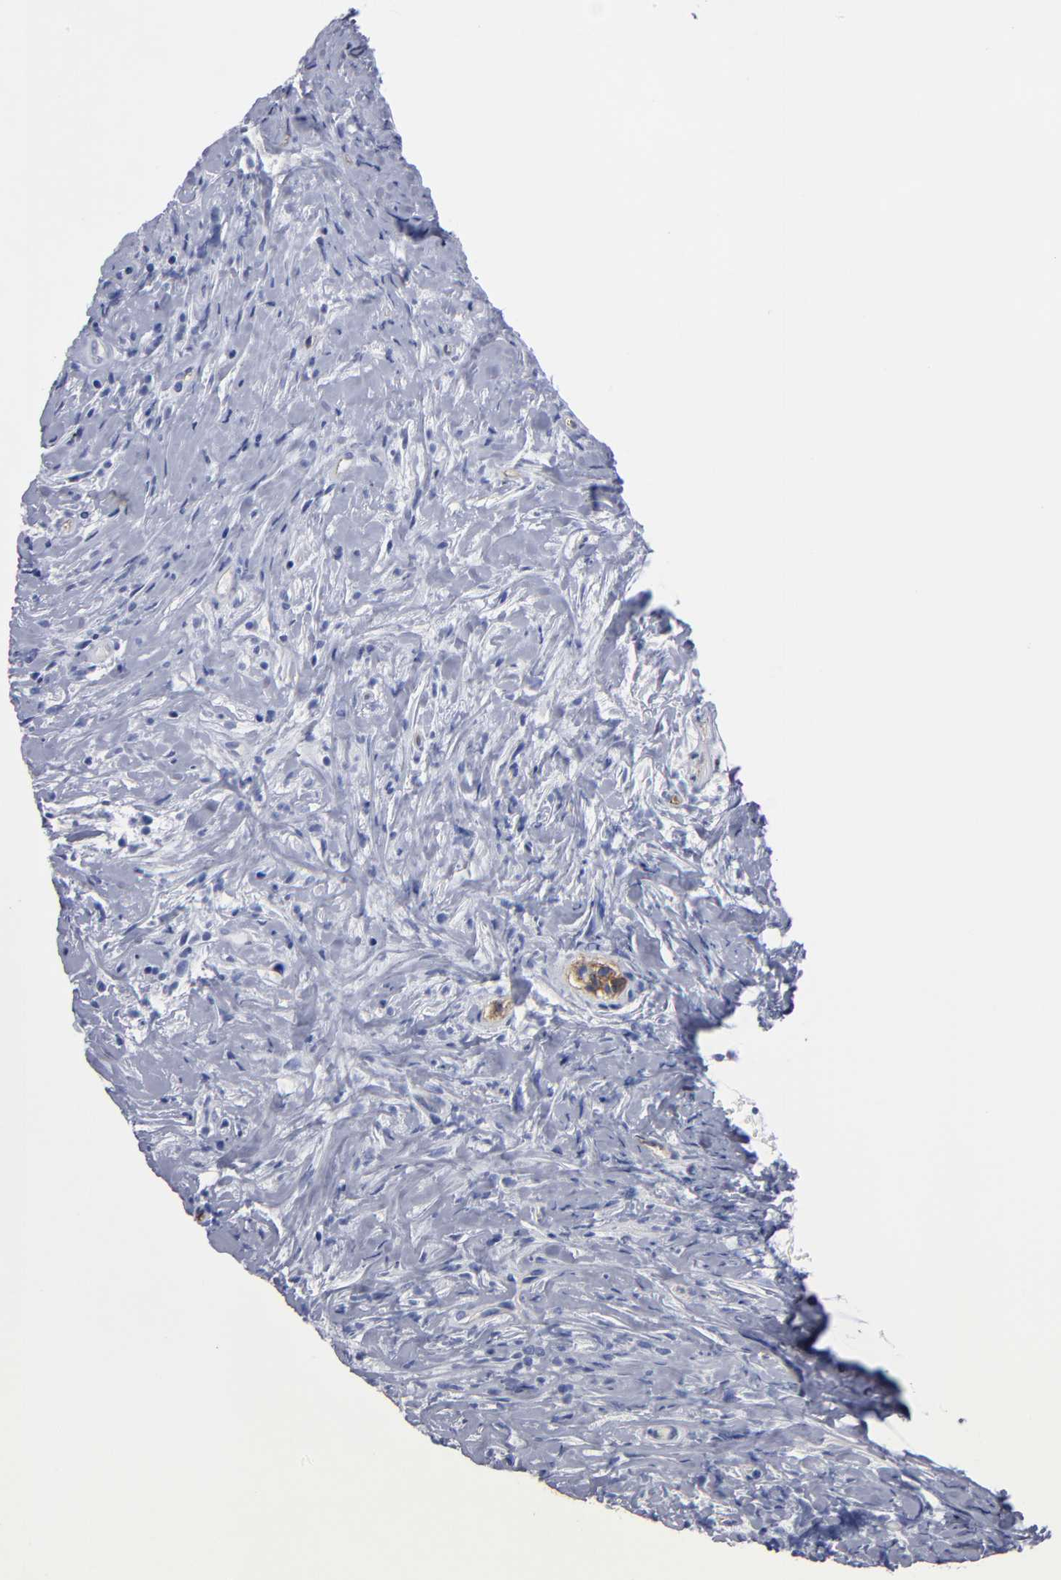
{"staining": {"intensity": "negative", "quantity": "none", "location": "none"}, "tissue": "lymphoma", "cell_type": "Tumor cells", "image_type": "cancer", "snomed": [{"axis": "morphology", "description": "Hodgkin's disease, NOS"}, {"axis": "topography", "description": "Lymph node"}], "caption": "IHC micrograph of lymphoma stained for a protein (brown), which shows no staining in tumor cells. The staining was performed using DAB (3,3'-diaminobenzidine) to visualize the protein expression in brown, while the nuclei were stained in blue with hematoxylin (Magnification: 20x).", "gene": "TM4SF1", "patient": {"sex": "female", "age": 25}}